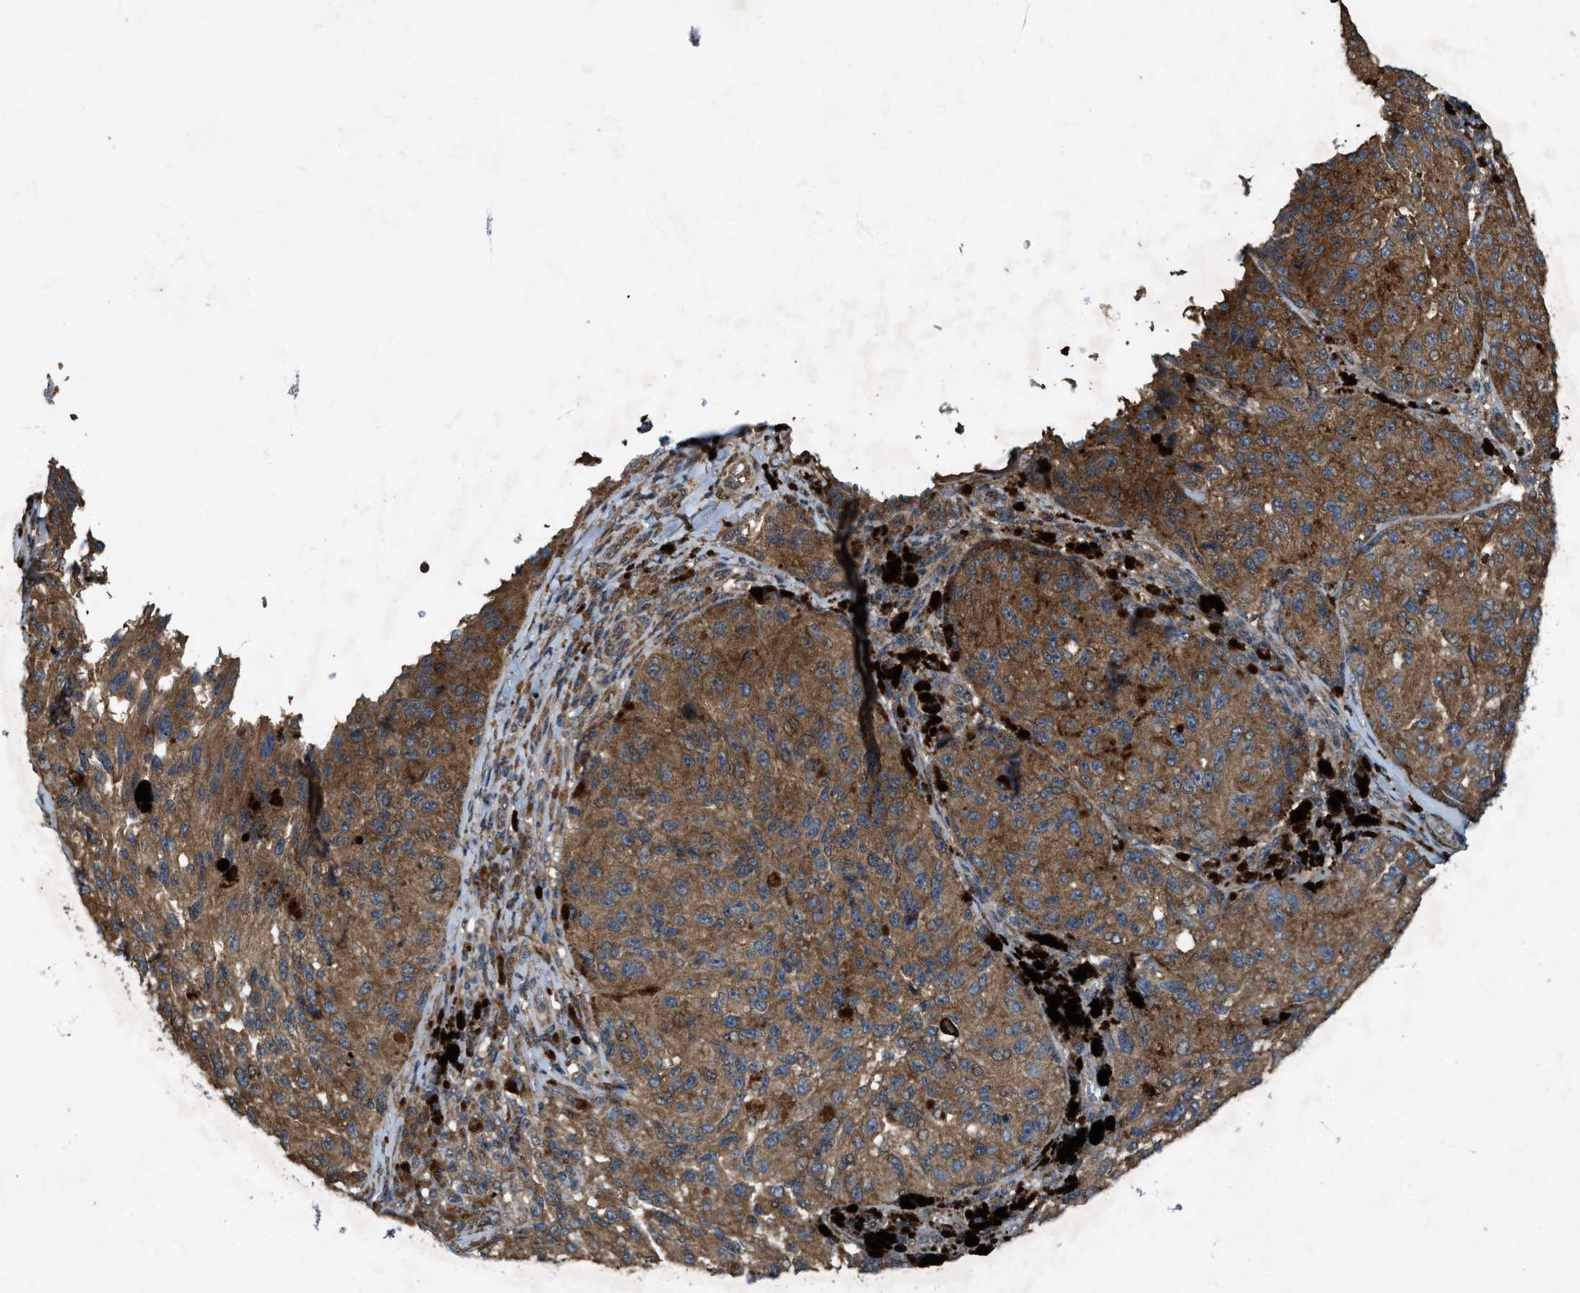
{"staining": {"intensity": "moderate", "quantity": ">75%", "location": "cytoplasmic/membranous"}, "tissue": "melanoma", "cell_type": "Tumor cells", "image_type": "cancer", "snomed": [{"axis": "morphology", "description": "Malignant melanoma, NOS"}, {"axis": "topography", "description": "Skin"}], "caption": "Protein expression analysis of malignant melanoma demonstrates moderate cytoplasmic/membranous expression in approximately >75% of tumor cells.", "gene": "PDP2", "patient": {"sex": "female", "age": 73}}